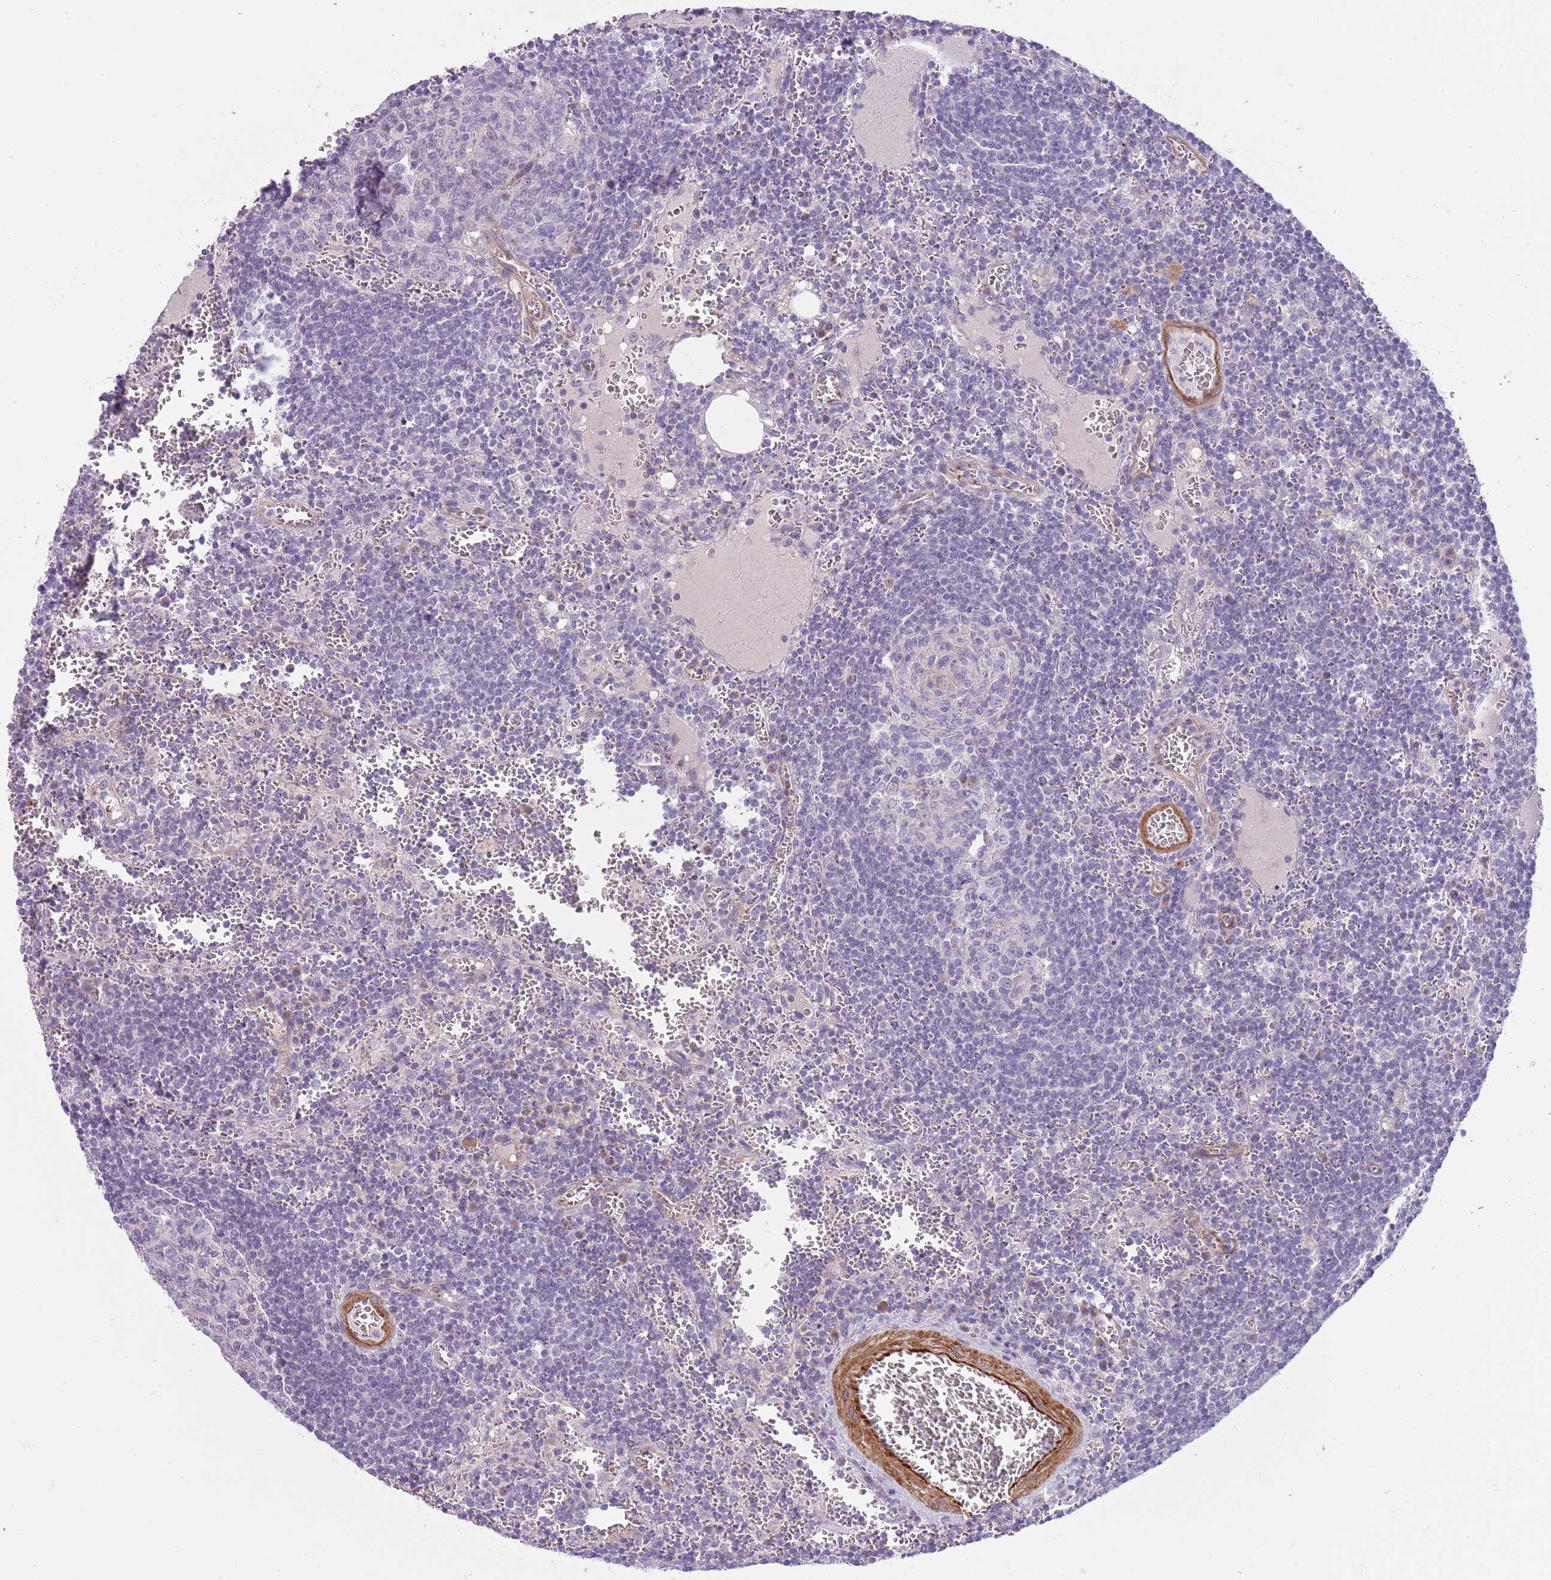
{"staining": {"intensity": "negative", "quantity": "none", "location": "none"}, "tissue": "lymph node", "cell_type": "Germinal center cells", "image_type": "normal", "snomed": [{"axis": "morphology", "description": "Normal tissue, NOS"}, {"axis": "topography", "description": "Lymph node"}], "caption": "Photomicrograph shows no protein positivity in germinal center cells of unremarkable lymph node. (Immunohistochemistry (ihc), brightfield microscopy, high magnification).", "gene": "TINAGL1", "patient": {"sex": "female", "age": 73}}